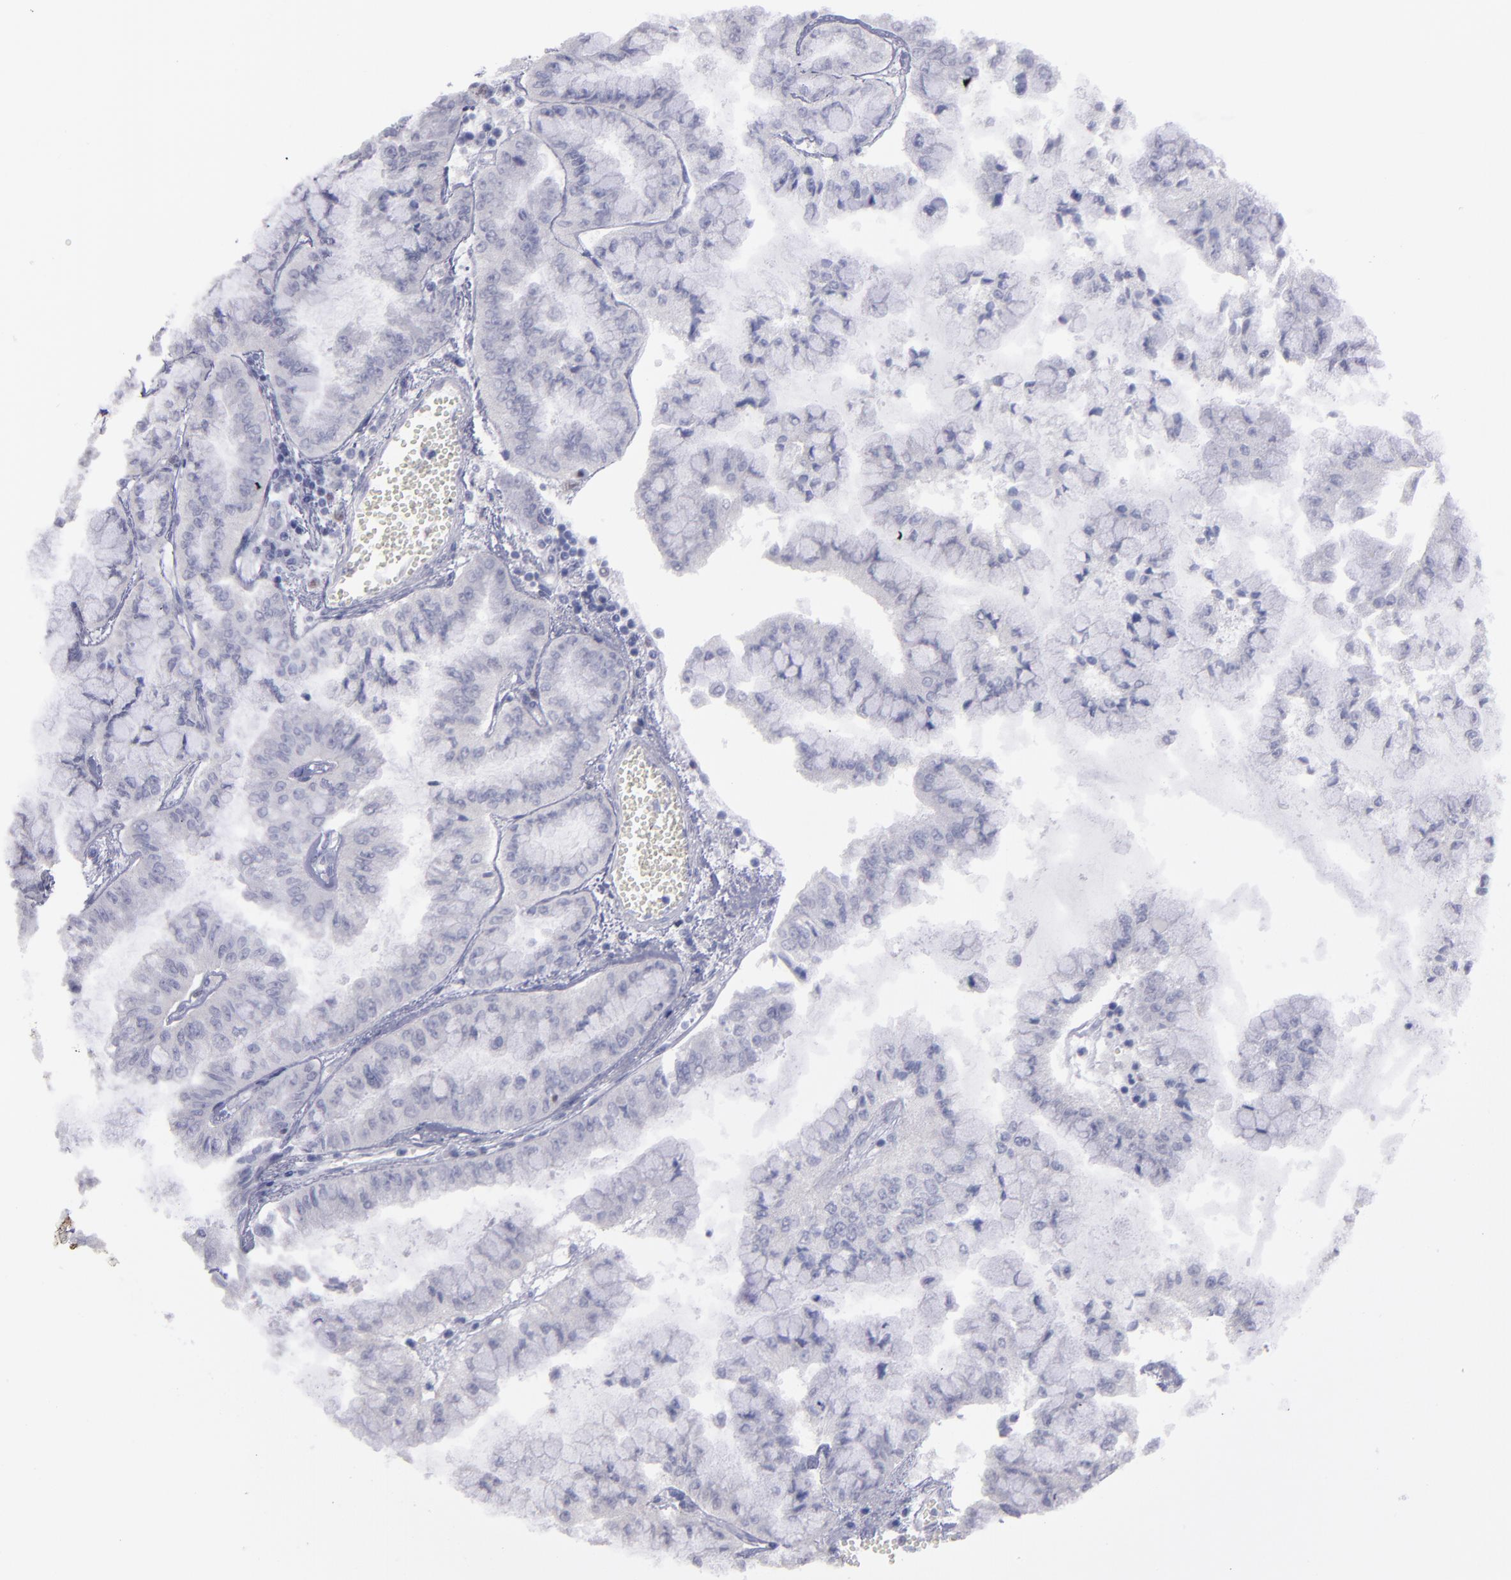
{"staining": {"intensity": "negative", "quantity": "none", "location": "none"}, "tissue": "liver cancer", "cell_type": "Tumor cells", "image_type": "cancer", "snomed": [{"axis": "morphology", "description": "Cholangiocarcinoma"}, {"axis": "topography", "description": "Liver"}], "caption": "DAB (3,3'-diaminobenzidine) immunohistochemical staining of human liver cholangiocarcinoma demonstrates no significant positivity in tumor cells.", "gene": "IRF8", "patient": {"sex": "female", "age": 79}}